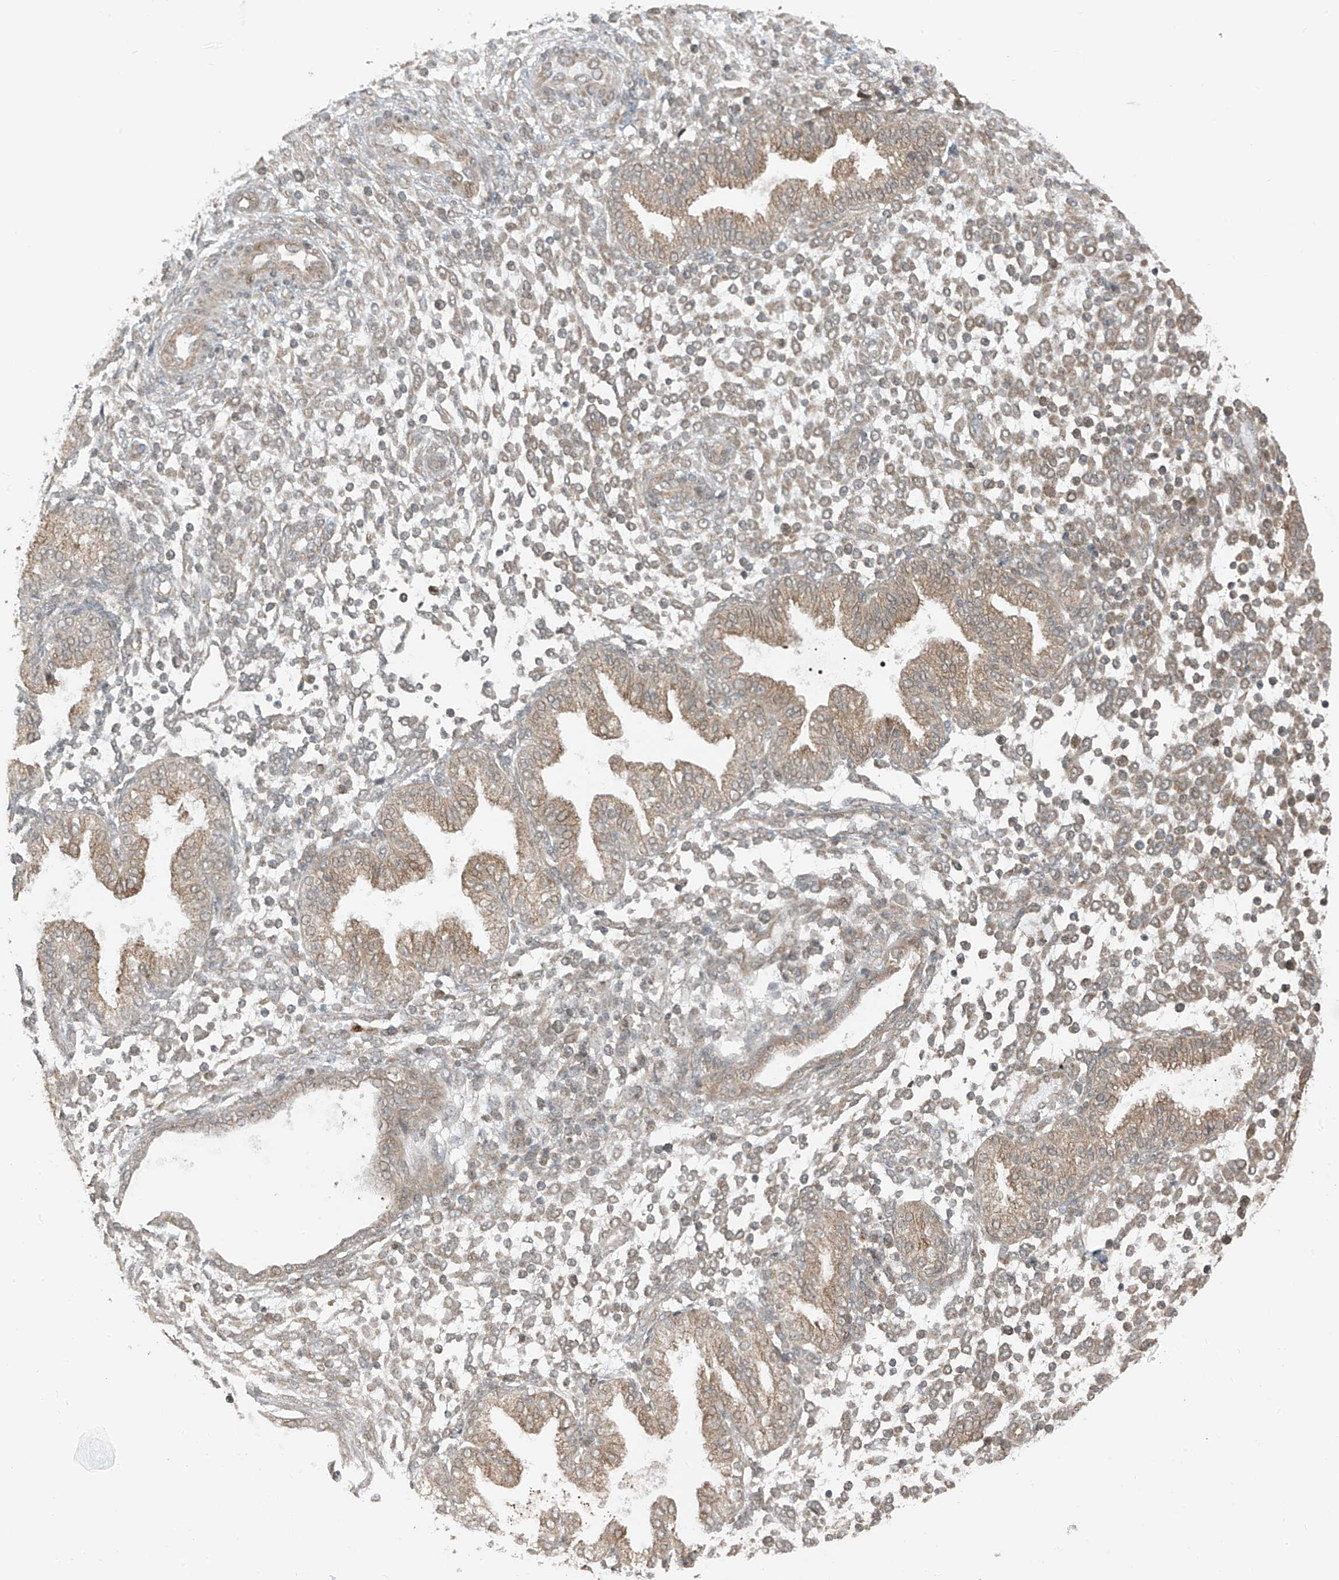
{"staining": {"intensity": "weak", "quantity": "25%-75%", "location": "cytoplasmic/membranous"}, "tissue": "endometrium", "cell_type": "Cells in endometrial stroma", "image_type": "normal", "snomed": [{"axis": "morphology", "description": "Normal tissue, NOS"}, {"axis": "topography", "description": "Endometrium"}], "caption": "Endometrium was stained to show a protein in brown. There is low levels of weak cytoplasmic/membranous expression in about 25%-75% of cells in endometrial stroma. Nuclei are stained in blue.", "gene": "PDE11A", "patient": {"sex": "female", "age": 53}}